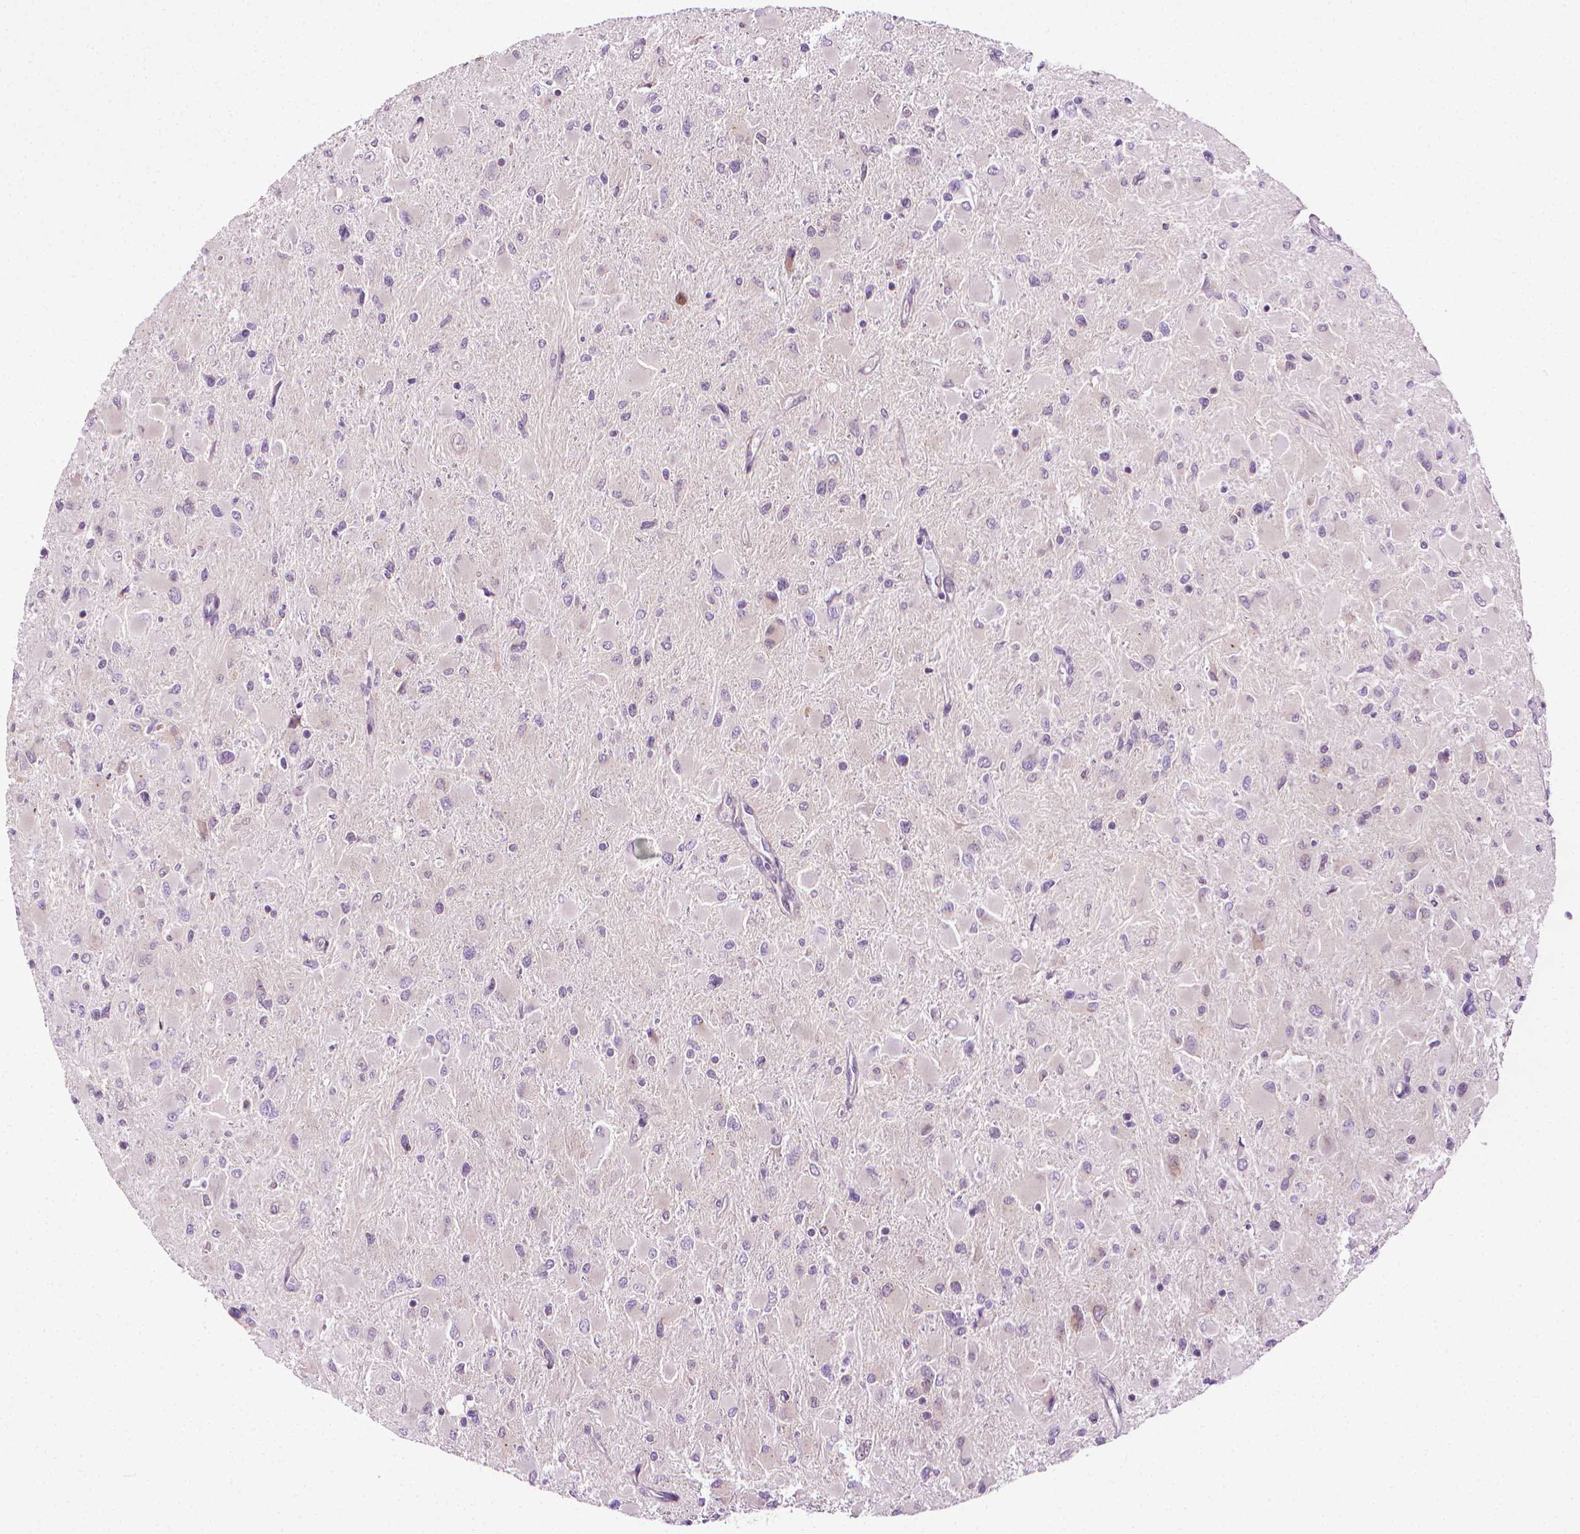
{"staining": {"intensity": "moderate", "quantity": "<25%", "location": "nuclear"}, "tissue": "glioma", "cell_type": "Tumor cells", "image_type": "cancer", "snomed": [{"axis": "morphology", "description": "Glioma, malignant, High grade"}, {"axis": "topography", "description": "Cerebral cortex"}], "caption": "Immunohistochemical staining of human glioma shows moderate nuclear protein positivity in about <25% of tumor cells. (DAB (3,3'-diaminobenzidine) IHC with brightfield microscopy, high magnification).", "gene": "MCOLN3", "patient": {"sex": "female", "age": 36}}